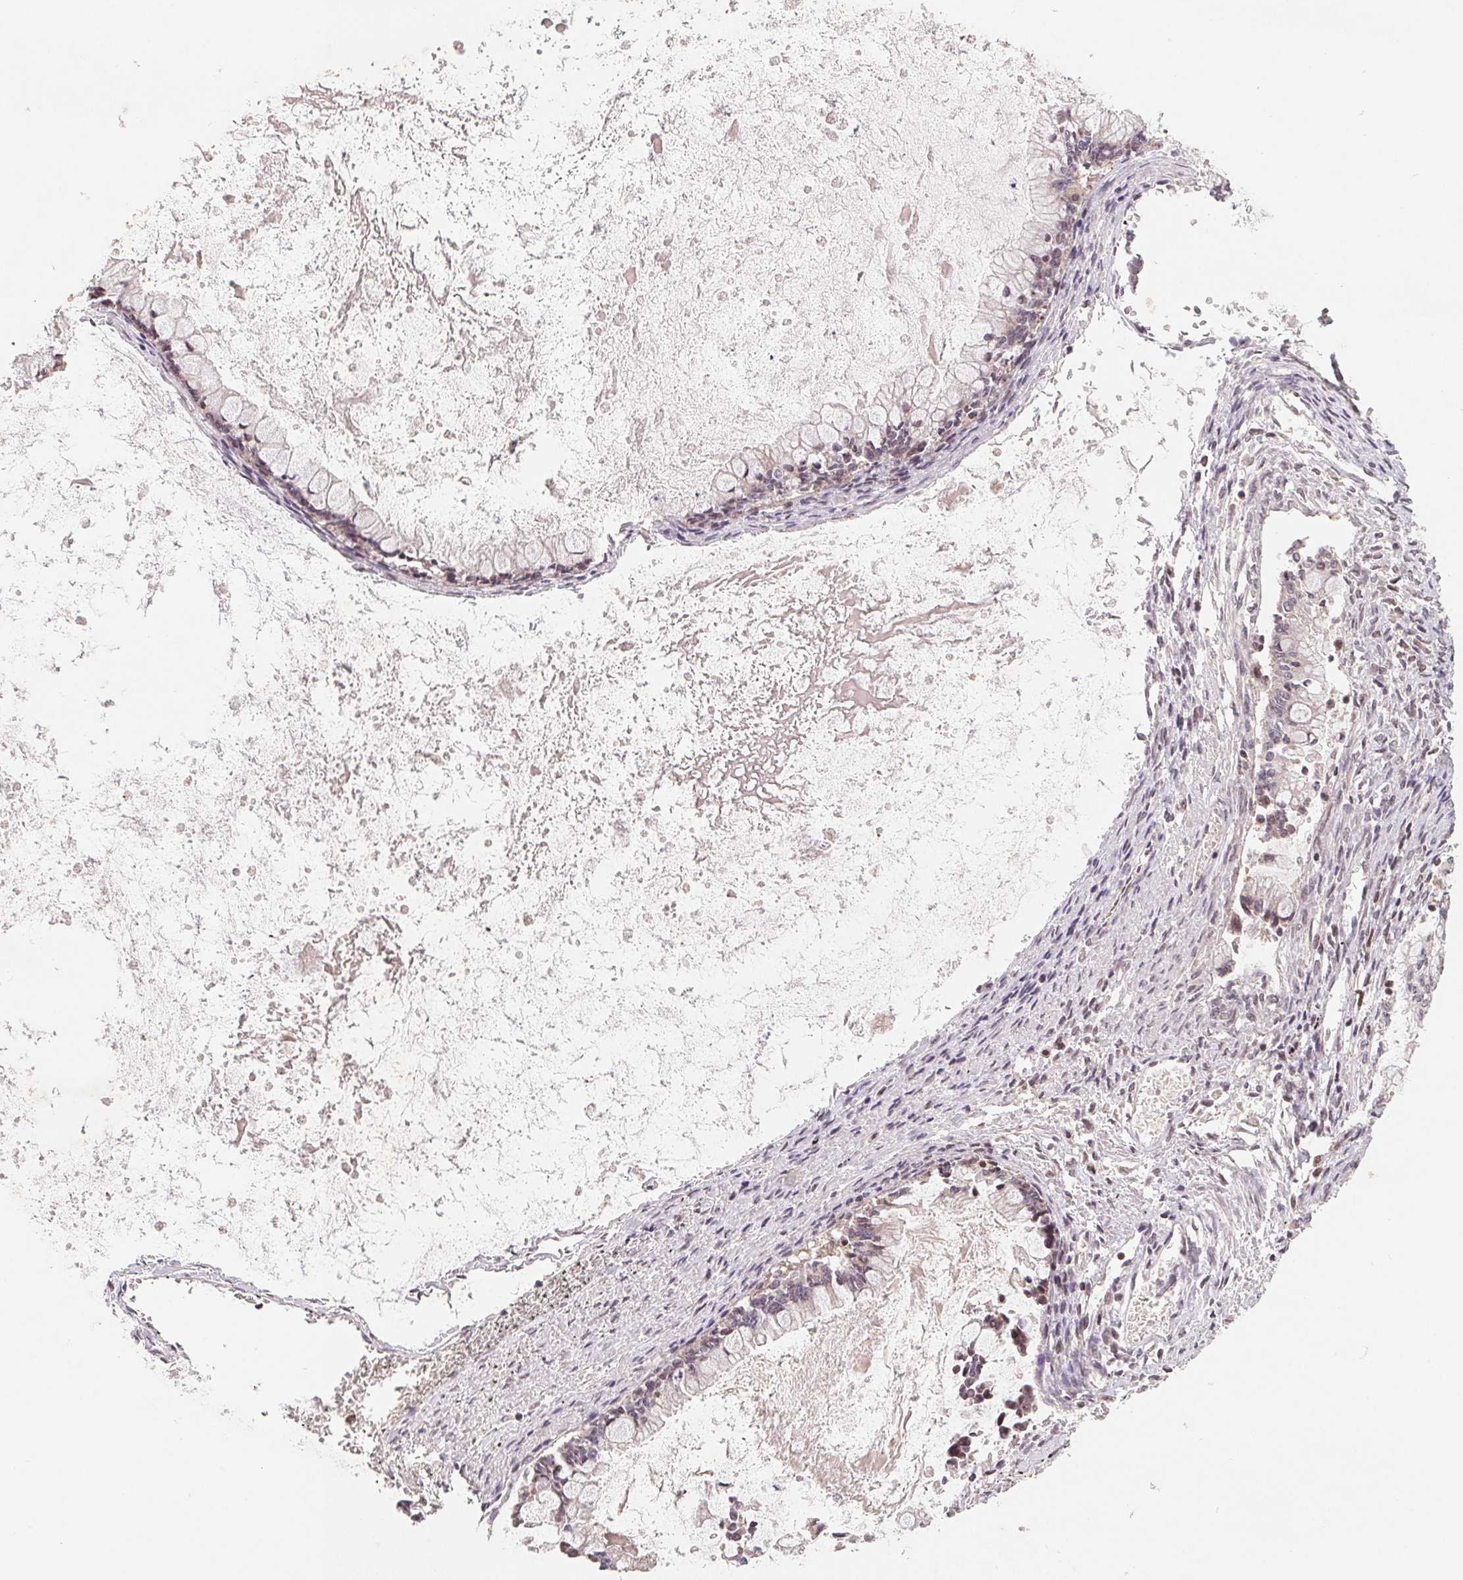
{"staining": {"intensity": "weak", "quantity": "25%-75%", "location": "nuclear"}, "tissue": "ovarian cancer", "cell_type": "Tumor cells", "image_type": "cancer", "snomed": [{"axis": "morphology", "description": "Cystadenocarcinoma, mucinous, NOS"}, {"axis": "topography", "description": "Ovary"}], "caption": "This histopathology image displays mucinous cystadenocarcinoma (ovarian) stained with immunohistochemistry (IHC) to label a protein in brown. The nuclear of tumor cells show weak positivity for the protein. Nuclei are counter-stained blue.", "gene": "HMGN3", "patient": {"sex": "female", "age": 67}}